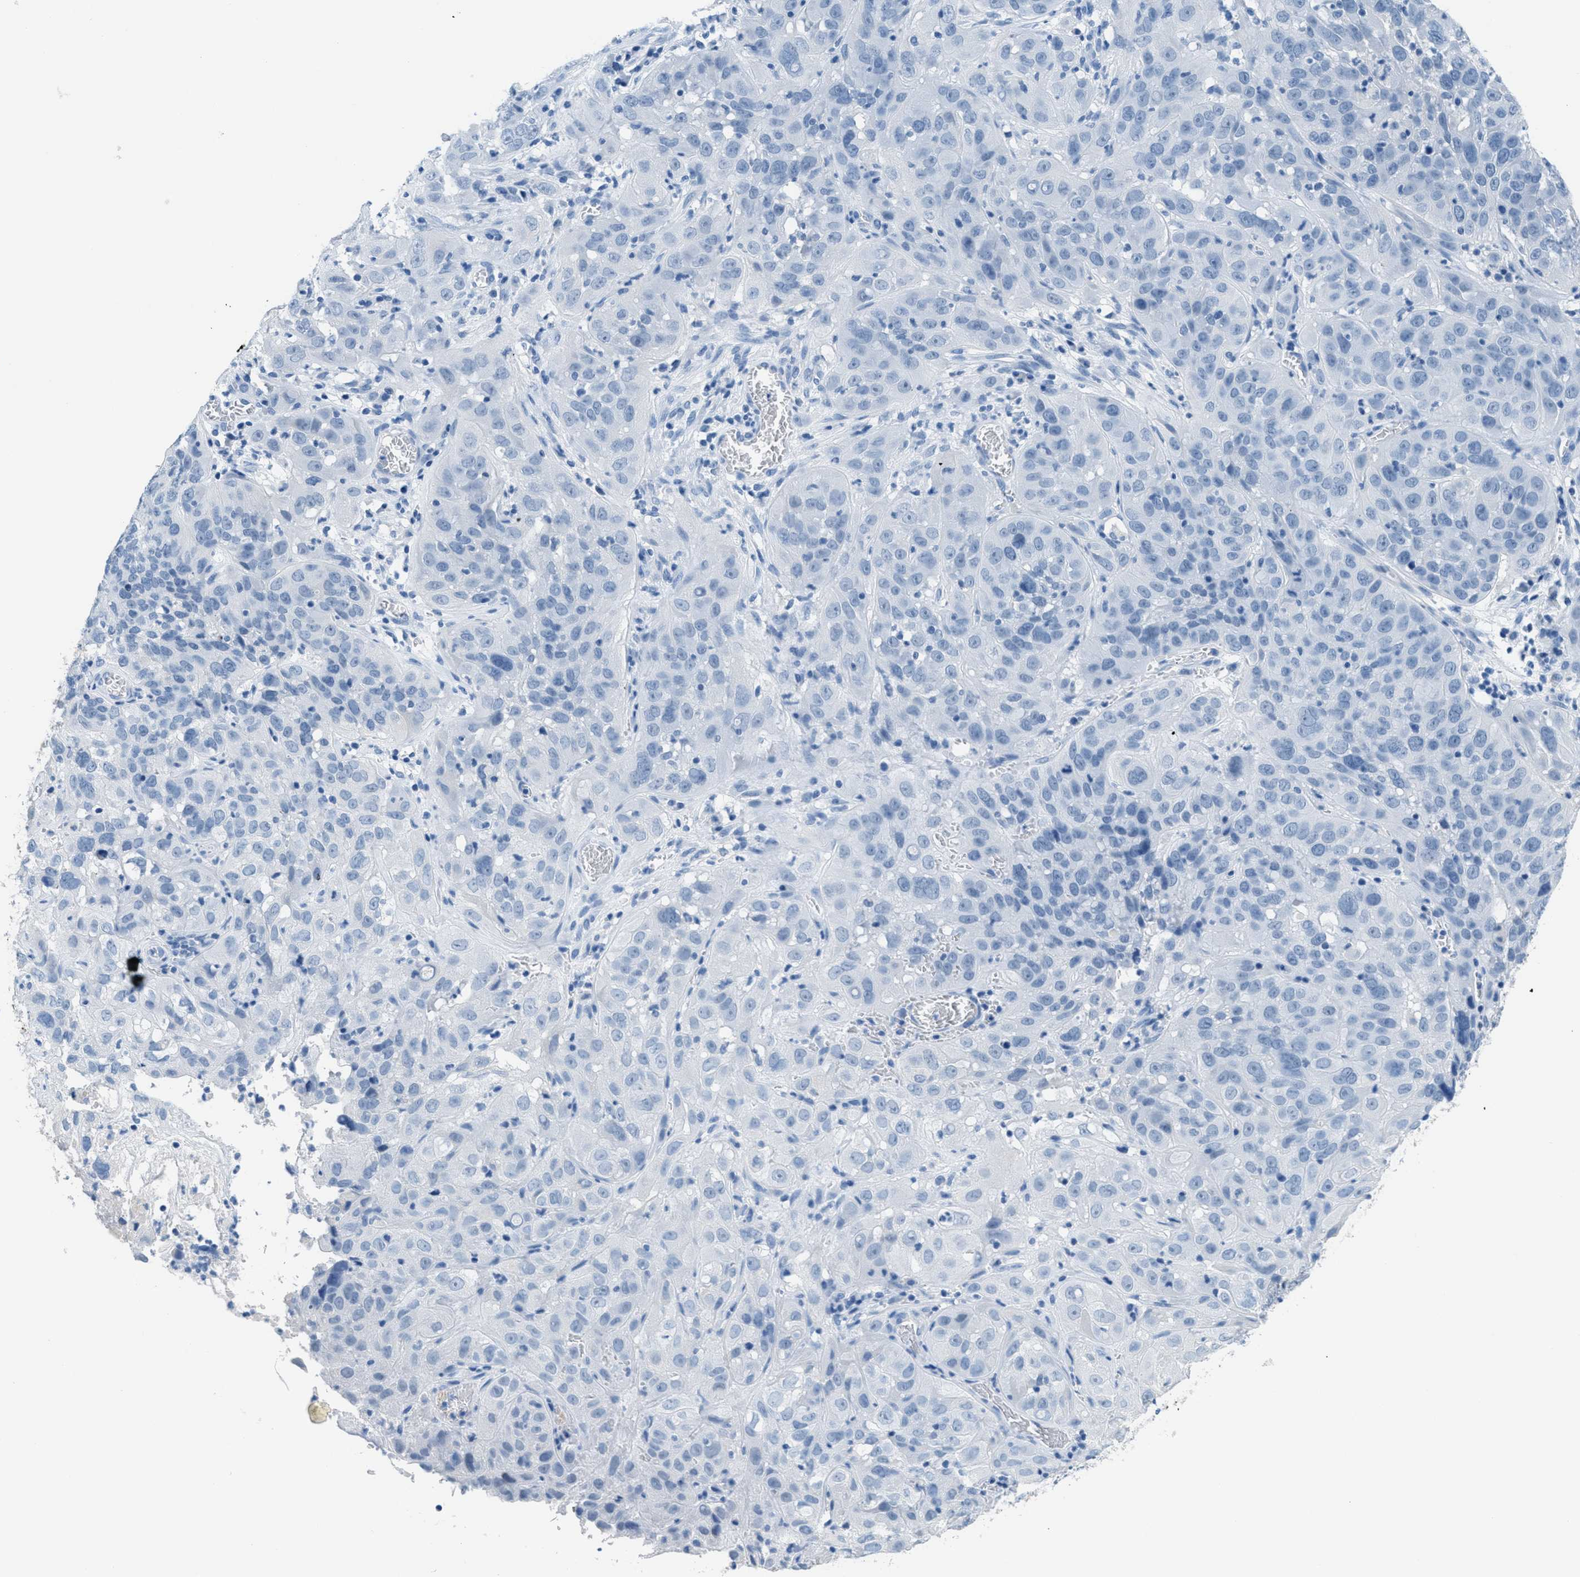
{"staining": {"intensity": "negative", "quantity": "none", "location": "none"}, "tissue": "cervical cancer", "cell_type": "Tumor cells", "image_type": "cancer", "snomed": [{"axis": "morphology", "description": "Squamous cell carcinoma, NOS"}, {"axis": "topography", "description": "Cervix"}], "caption": "This is an immunohistochemistry micrograph of human cervical cancer (squamous cell carcinoma). There is no positivity in tumor cells.", "gene": "MGARP", "patient": {"sex": "female", "age": 32}}